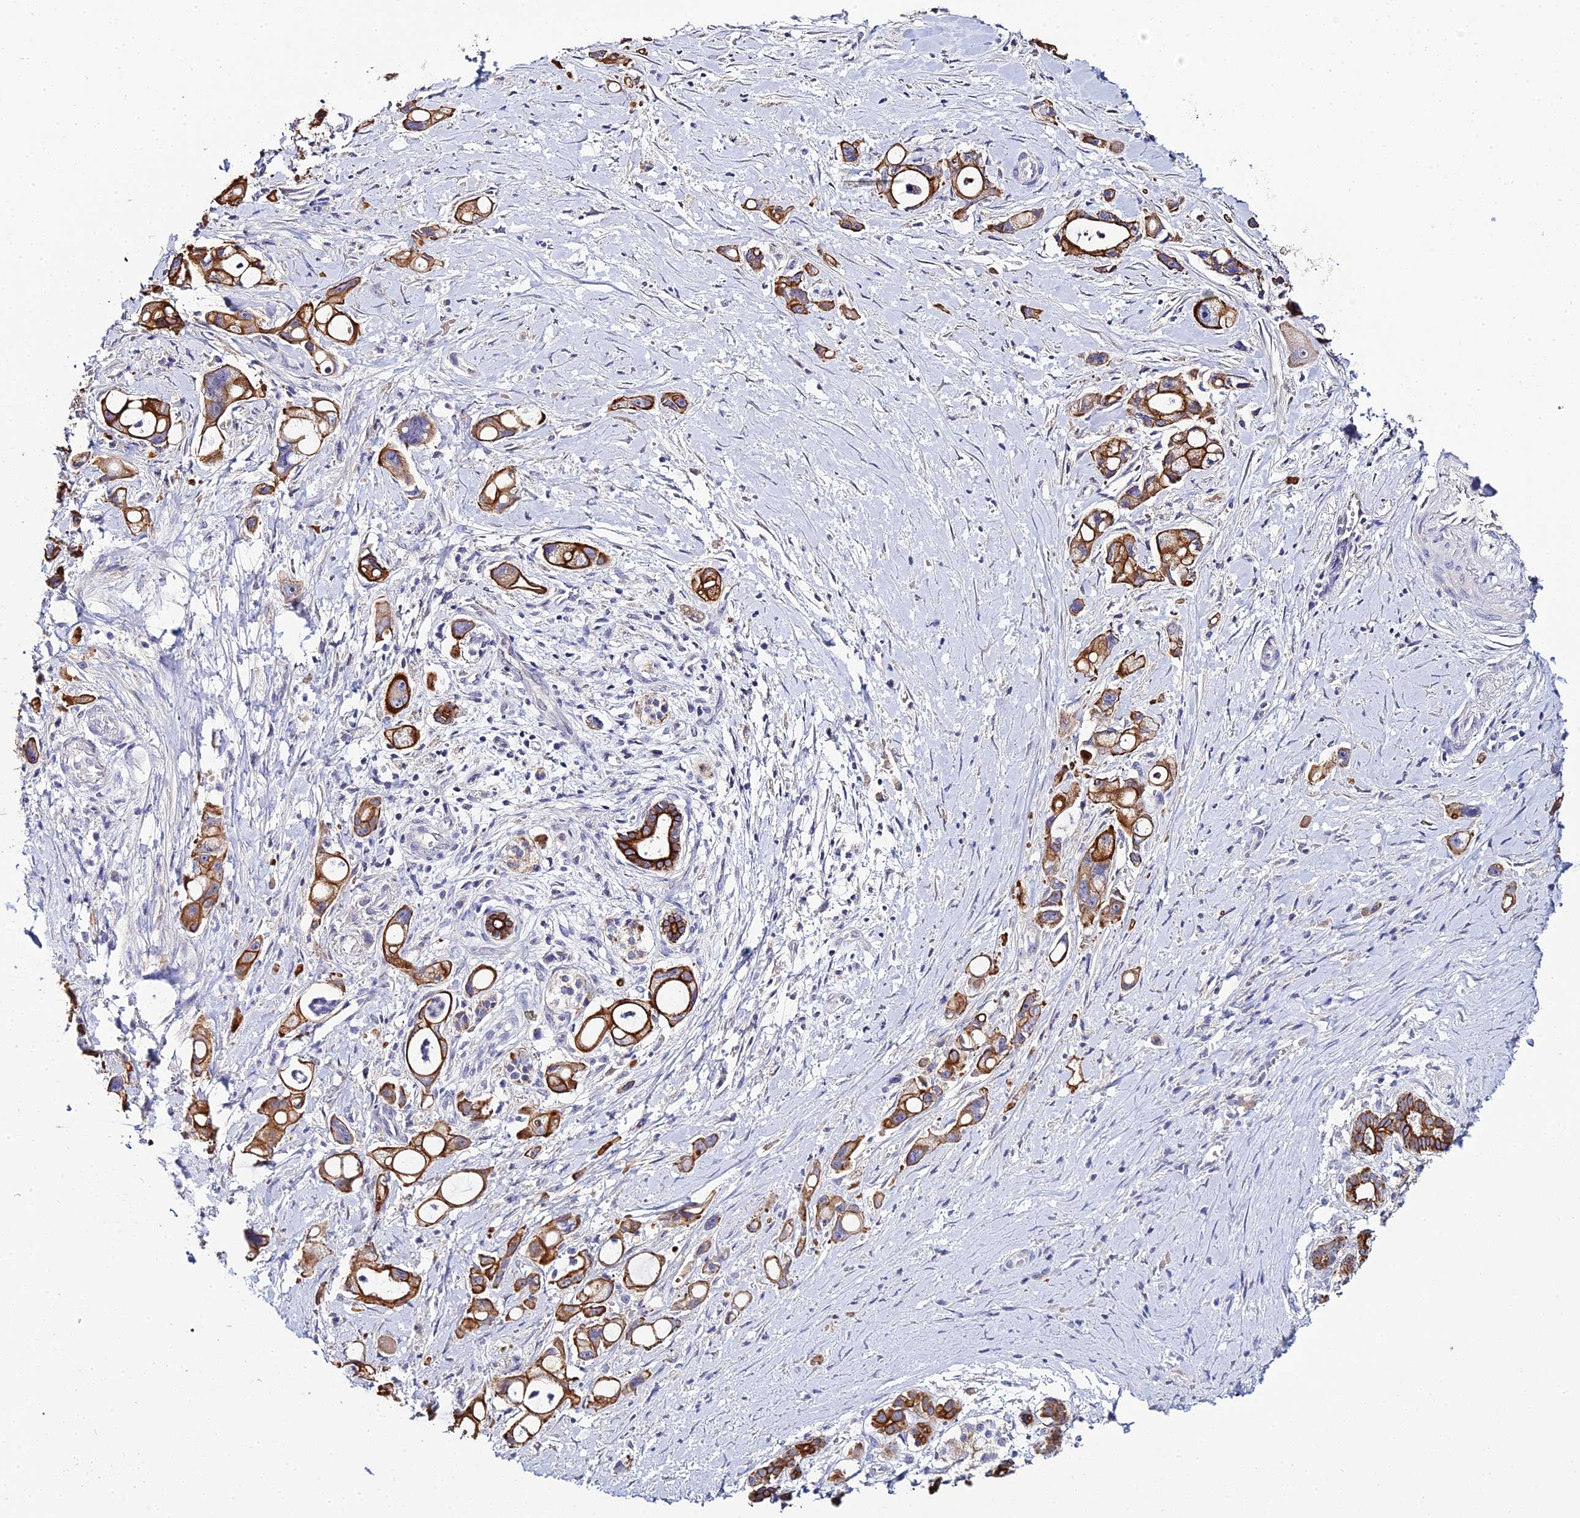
{"staining": {"intensity": "strong", "quantity": ">75%", "location": "cytoplasmic/membranous"}, "tissue": "pancreatic cancer", "cell_type": "Tumor cells", "image_type": "cancer", "snomed": [{"axis": "morphology", "description": "Adenocarcinoma, NOS"}, {"axis": "topography", "description": "Pancreas"}], "caption": "Immunohistochemical staining of pancreatic cancer (adenocarcinoma) reveals strong cytoplasmic/membranous protein expression in about >75% of tumor cells. (brown staining indicates protein expression, while blue staining denotes nuclei).", "gene": "ZXDA", "patient": {"sex": "male", "age": 68}}